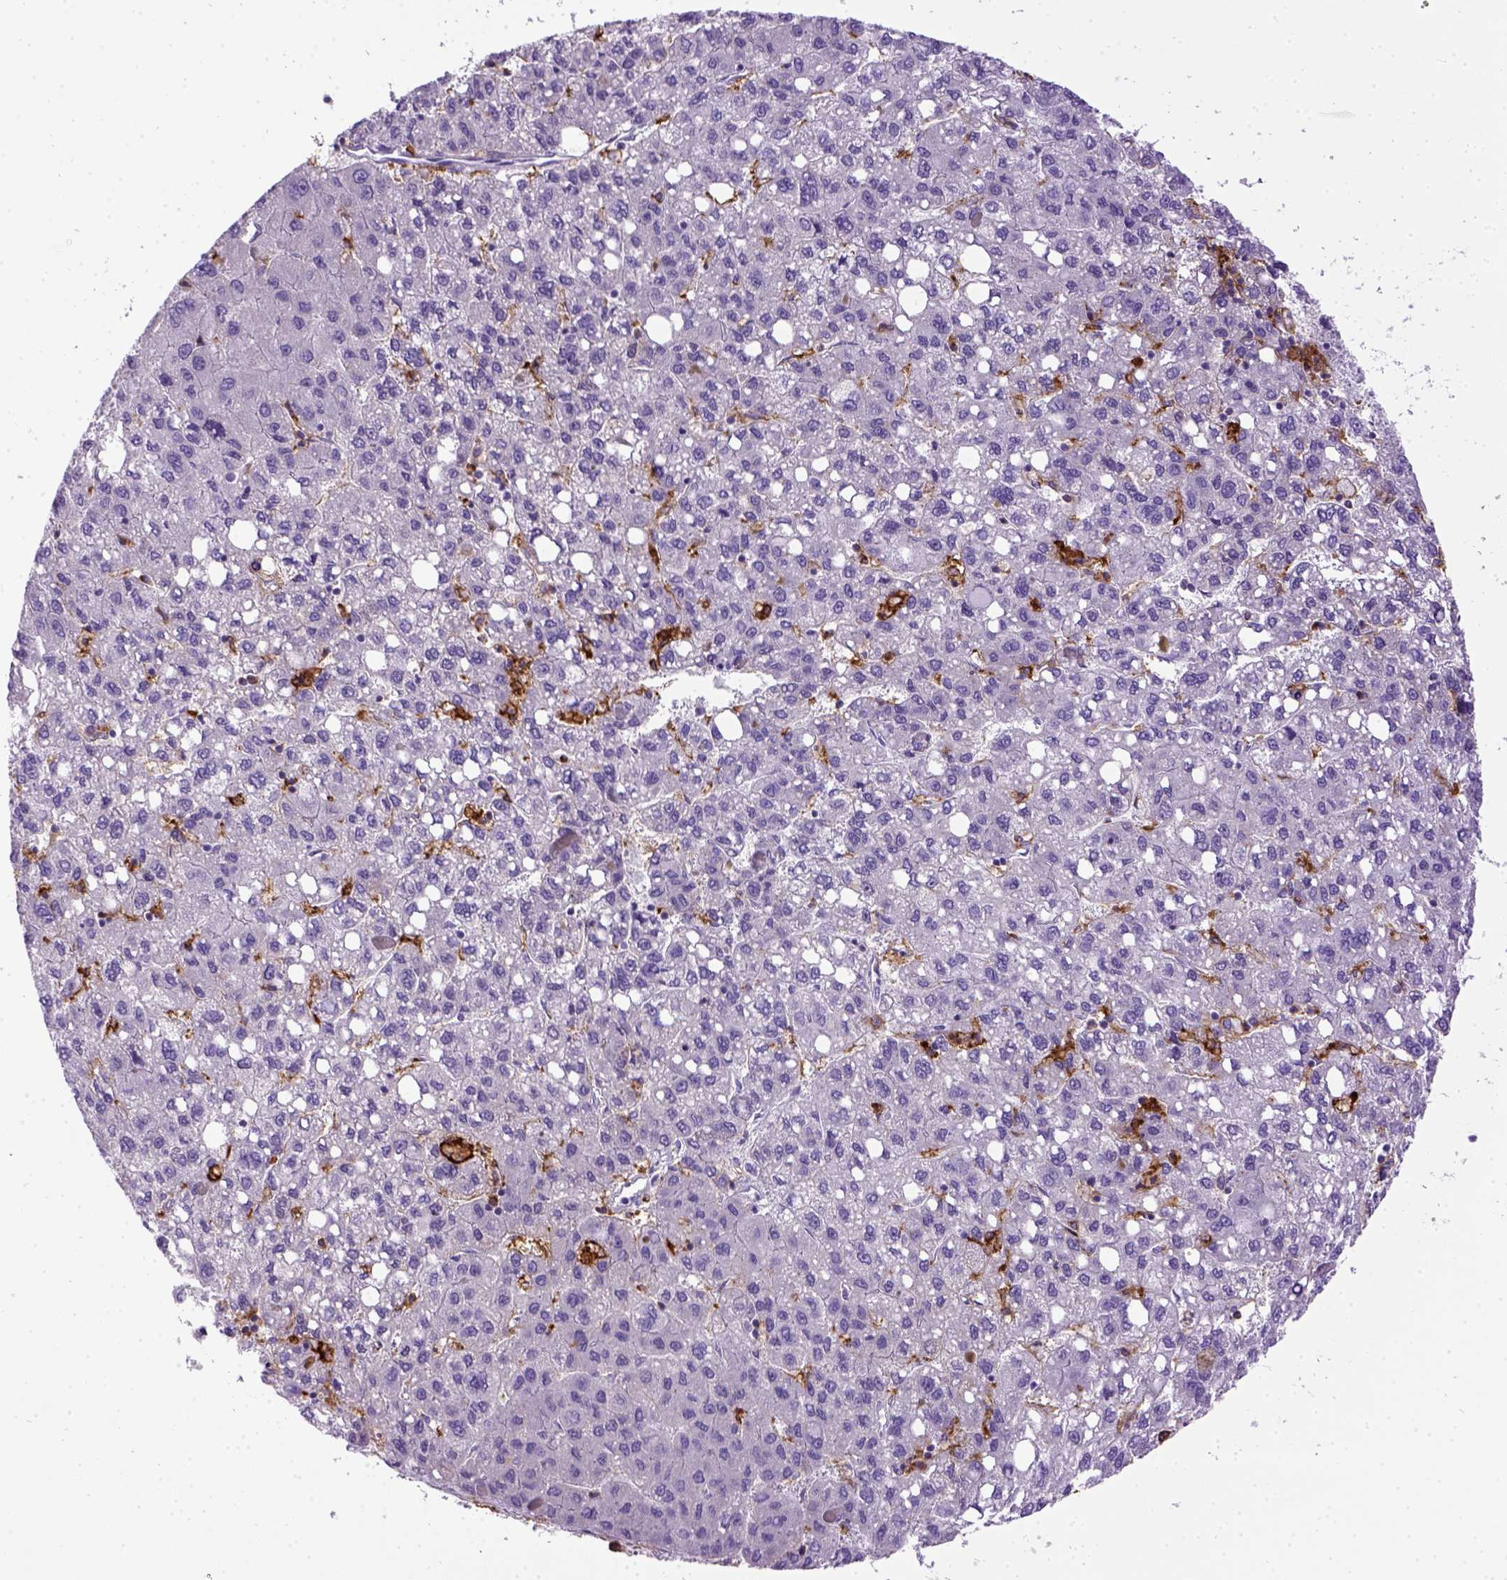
{"staining": {"intensity": "negative", "quantity": "none", "location": "none"}, "tissue": "liver cancer", "cell_type": "Tumor cells", "image_type": "cancer", "snomed": [{"axis": "morphology", "description": "Carcinoma, Hepatocellular, NOS"}, {"axis": "topography", "description": "Liver"}], "caption": "The immunohistochemistry histopathology image has no significant staining in tumor cells of liver cancer tissue.", "gene": "ITGAX", "patient": {"sex": "female", "age": 82}}